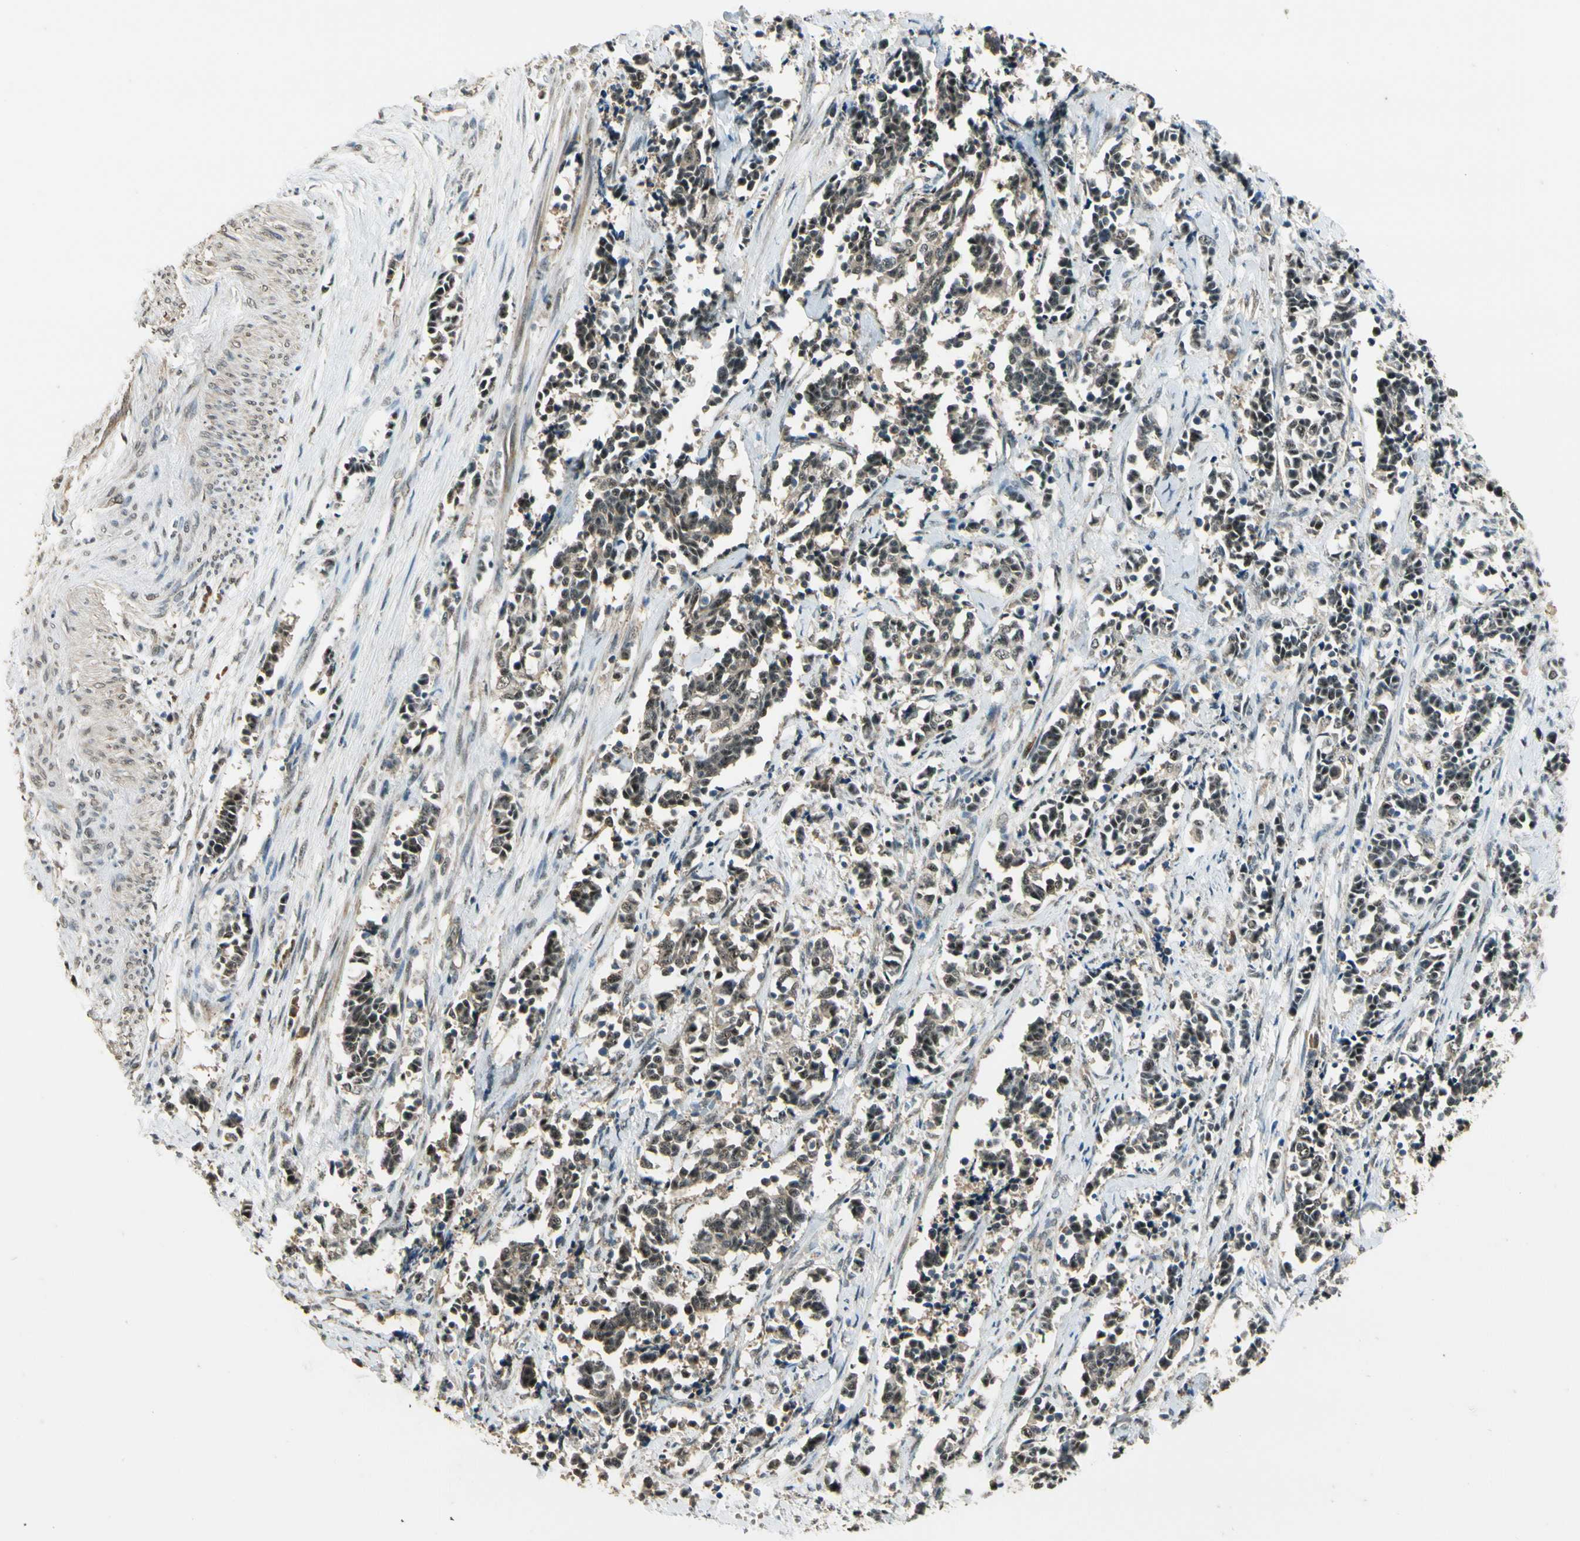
{"staining": {"intensity": "moderate", "quantity": "25%-75%", "location": "cytoplasmic/membranous"}, "tissue": "cervical cancer", "cell_type": "Tumor cells", "image_type": "cancer", "snomed": [{"axis": "morphology", "description": "Squamous cell carcinoma, NOS"}, {"axis": "topography", "description": "Cervix"}], "caption": "Immunohistochemistry (IHC) histopathology image of neoplastic tissue: human squamous cell carcinoma (cervical) stained using IHC shows medium levels of moderate protein expression localized specifically in the cytoplasmic/membranous of tumor cells, appearing as a cytoplasmic/membranous brown color.", "gene": "MCPH1", "patient": {"sex": "female", "age": 35}}